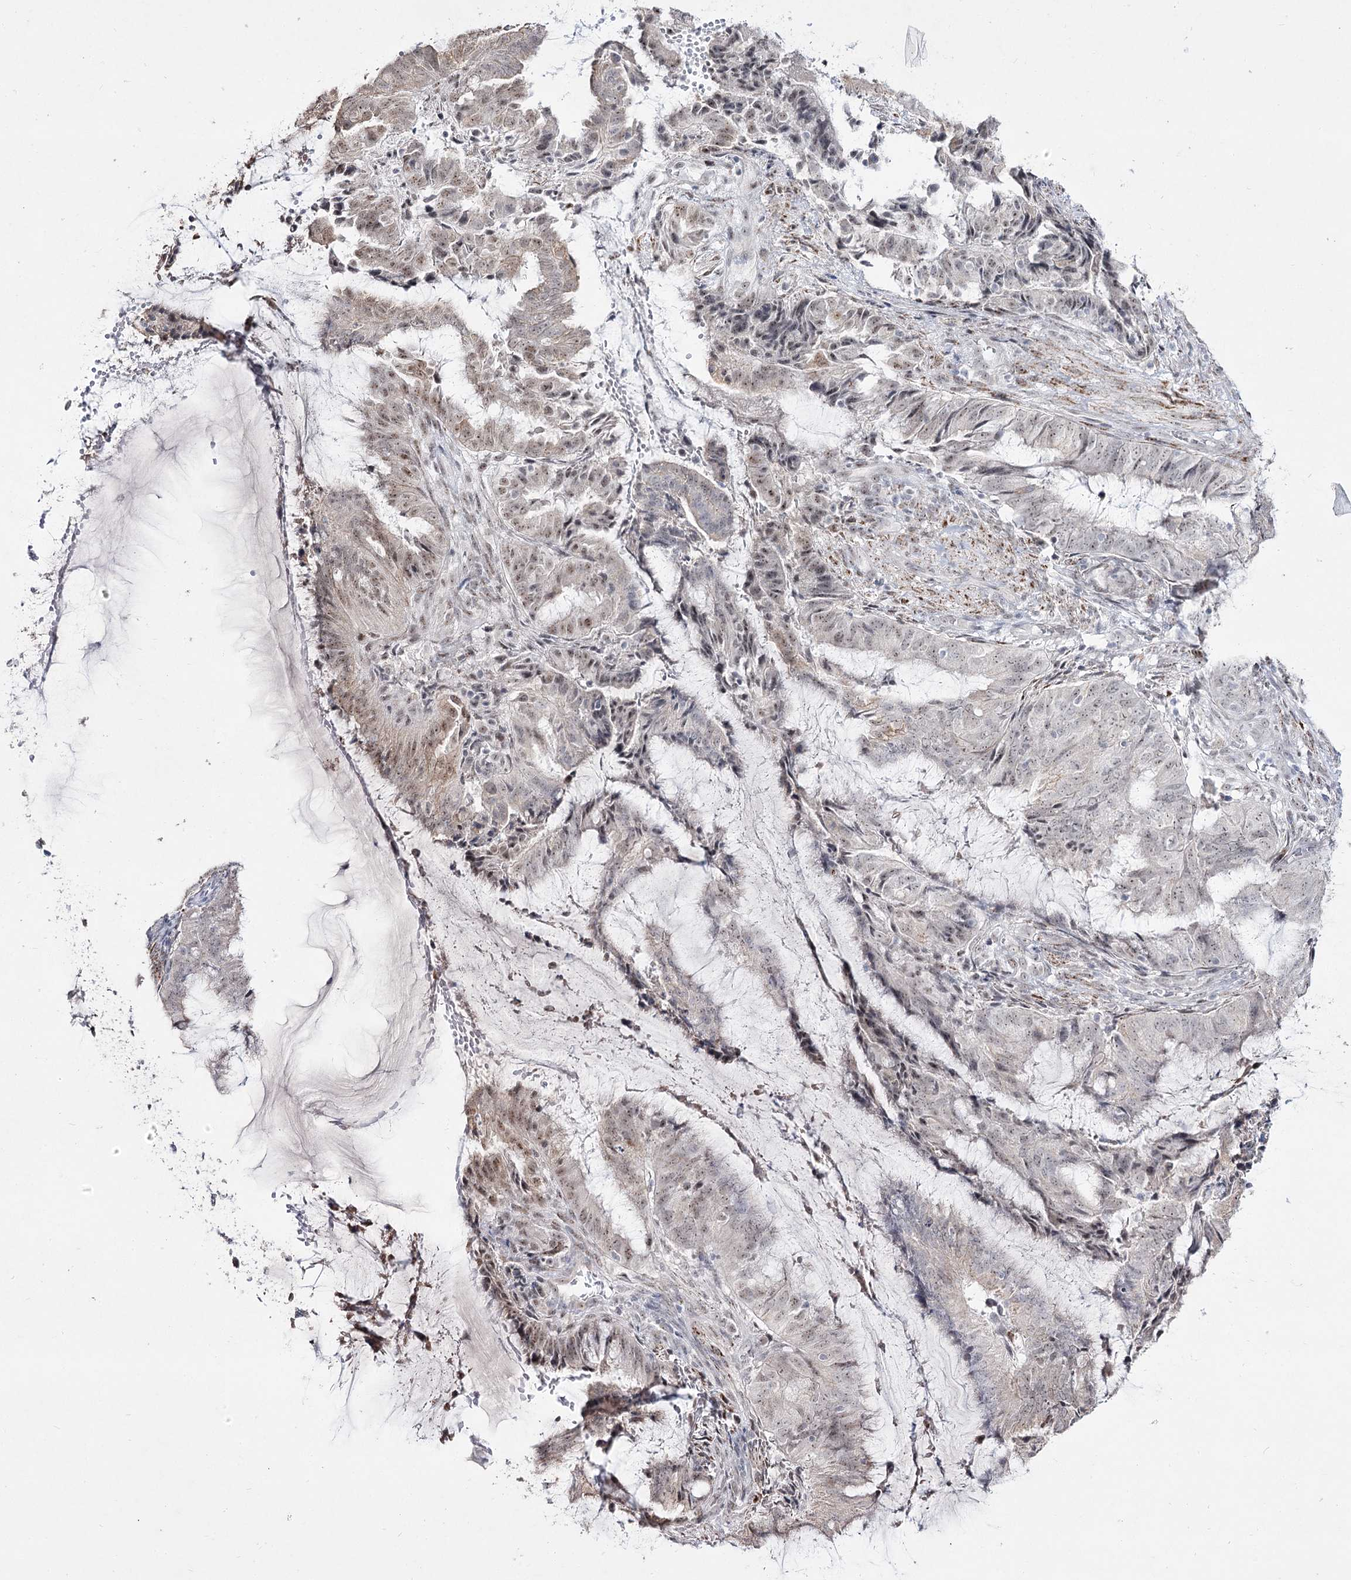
{"staining": {"intensity": "weak", "quantity": "<25%", "location": "cytoplasmic/membranous,nuclear"}, "tissue": "endometrial cancer", "cell_type": "Tumor cells", "image_type": "cancer", "snomed": [{"axis": "morphology", "description": "Adenocarcinoma, NOS"}, {"axis": "topography", "description": "Endometrium"}], "caption": "High power microscopy photomicrograph of an immunohistochemistry micrograph of endometrial cancer (adenocarcinoma), revealing no significant expression in tumor cells. (Brightfield microscopy of DAB immunohistochemistry (IHC) at high magnification).", "gene": "DDX50", "patient": {"sex": "female", "age": 51}}